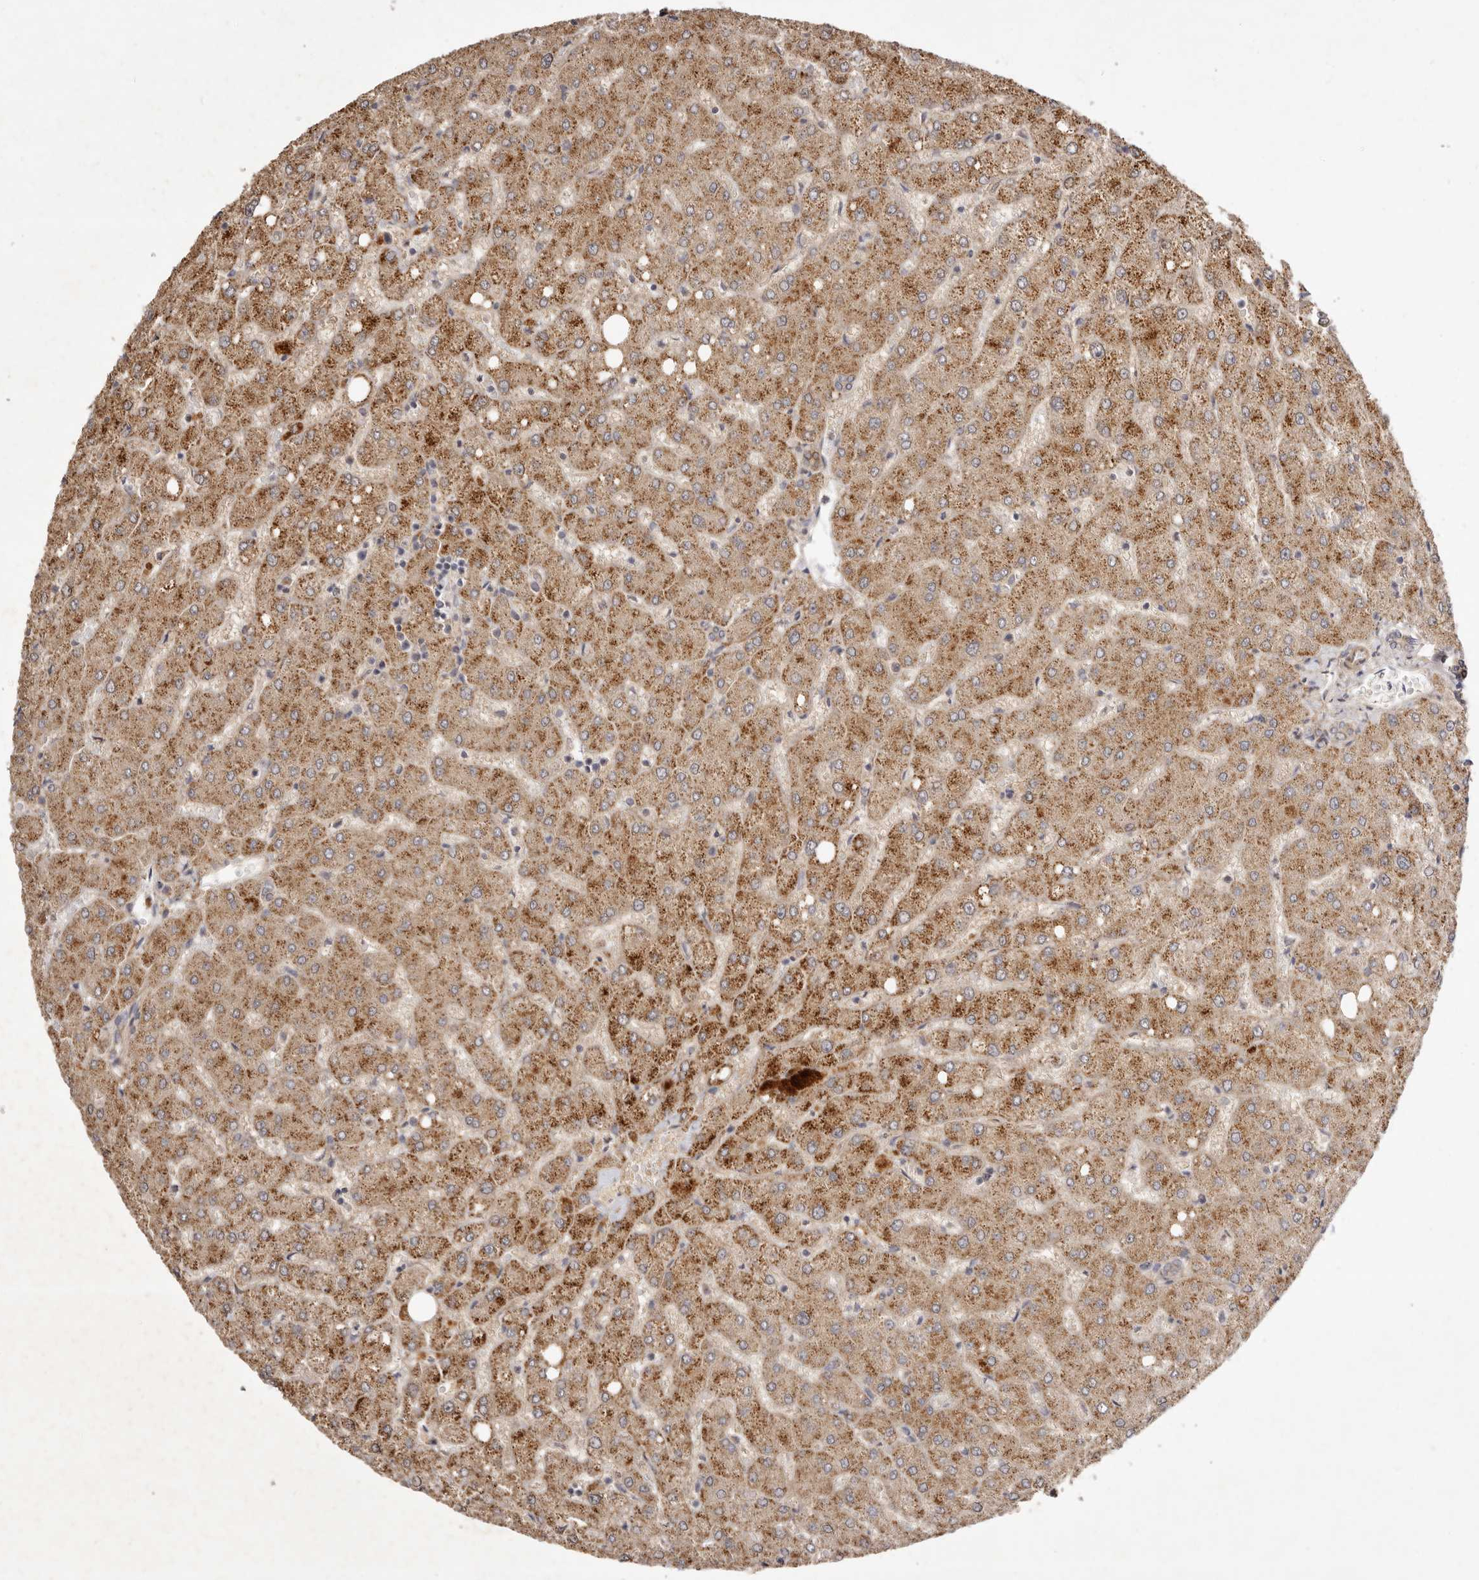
{"staining": {"intensity": "moderate", "quantity": ">75%", "location": "cytoplasmic/membranous"}, "tissue": "liver", "cell_type": "Cholangiocytes", "image_type": "normal", "snomed": [{"axis": "morphology", "description": "Normal tissue, NOS"}, {"axis": "topography", "description": "Liver"}], "caption": "Human liver stained for a protein (brown) displays moderate cytoplasmic/membranous positive staining in about >75% of cholangiocytes.", "gene": "ADAMTS9", "patient": {"sex": "female", "age": 54}}